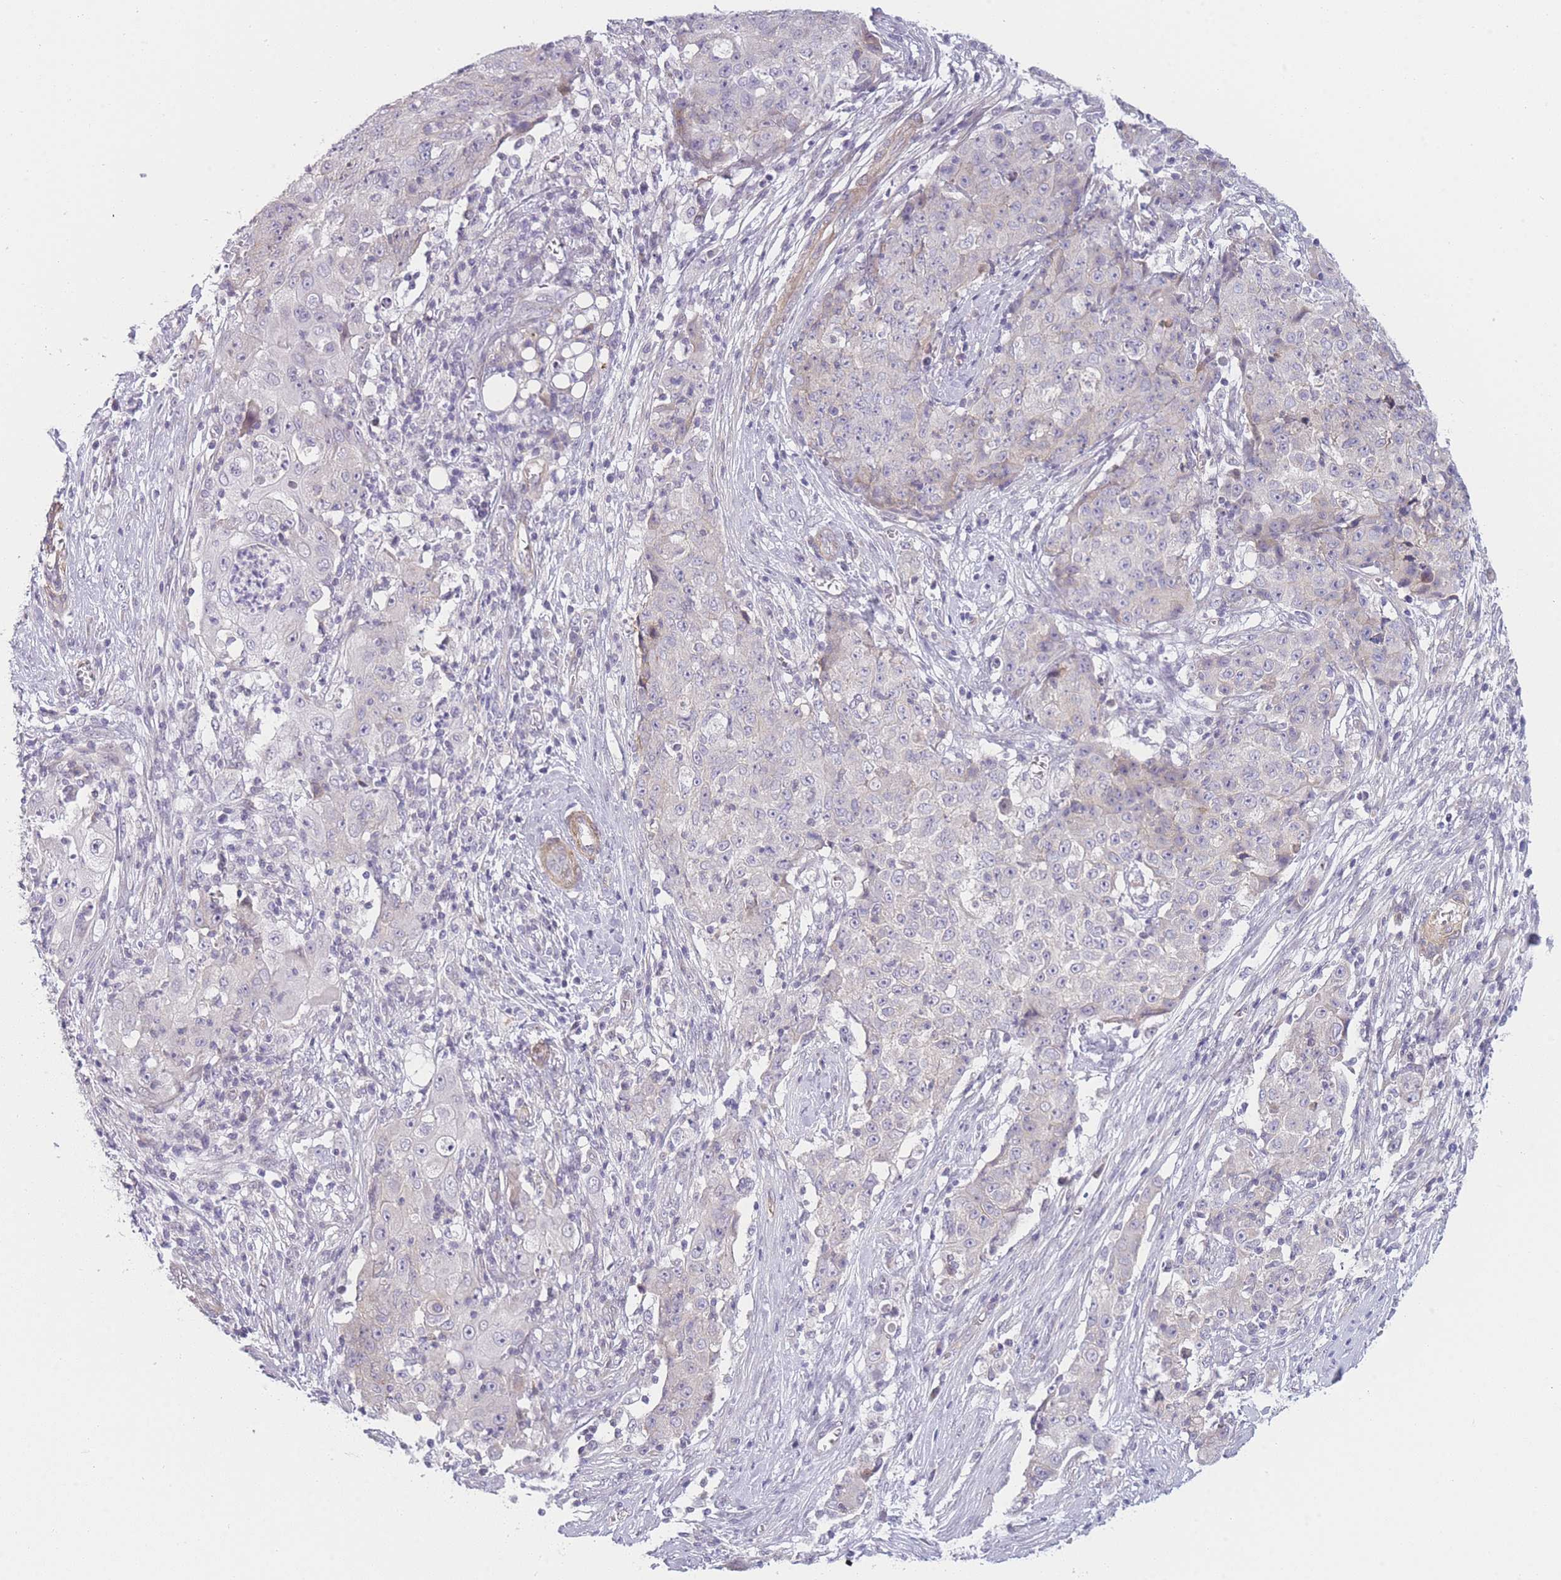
{"staining": {"intensity": "negative", "quantity": "none", "location": "none"}, "tissue": "ovarian cancer", "cell_type": "Tumor cells", "image_type": "cancer", "snomed": [{"axis": "morphology", "description": "Carcinoma, endometroid"}, {"axis": "topography", "description": "Ovary"}], "caption": "A photomicrograph of human ovarian cancer (endometroid carcinoma) is negative for staining in tumor cells.", "gene": "SLC7A6", "patient": {"sex": "female", "age": 42}}